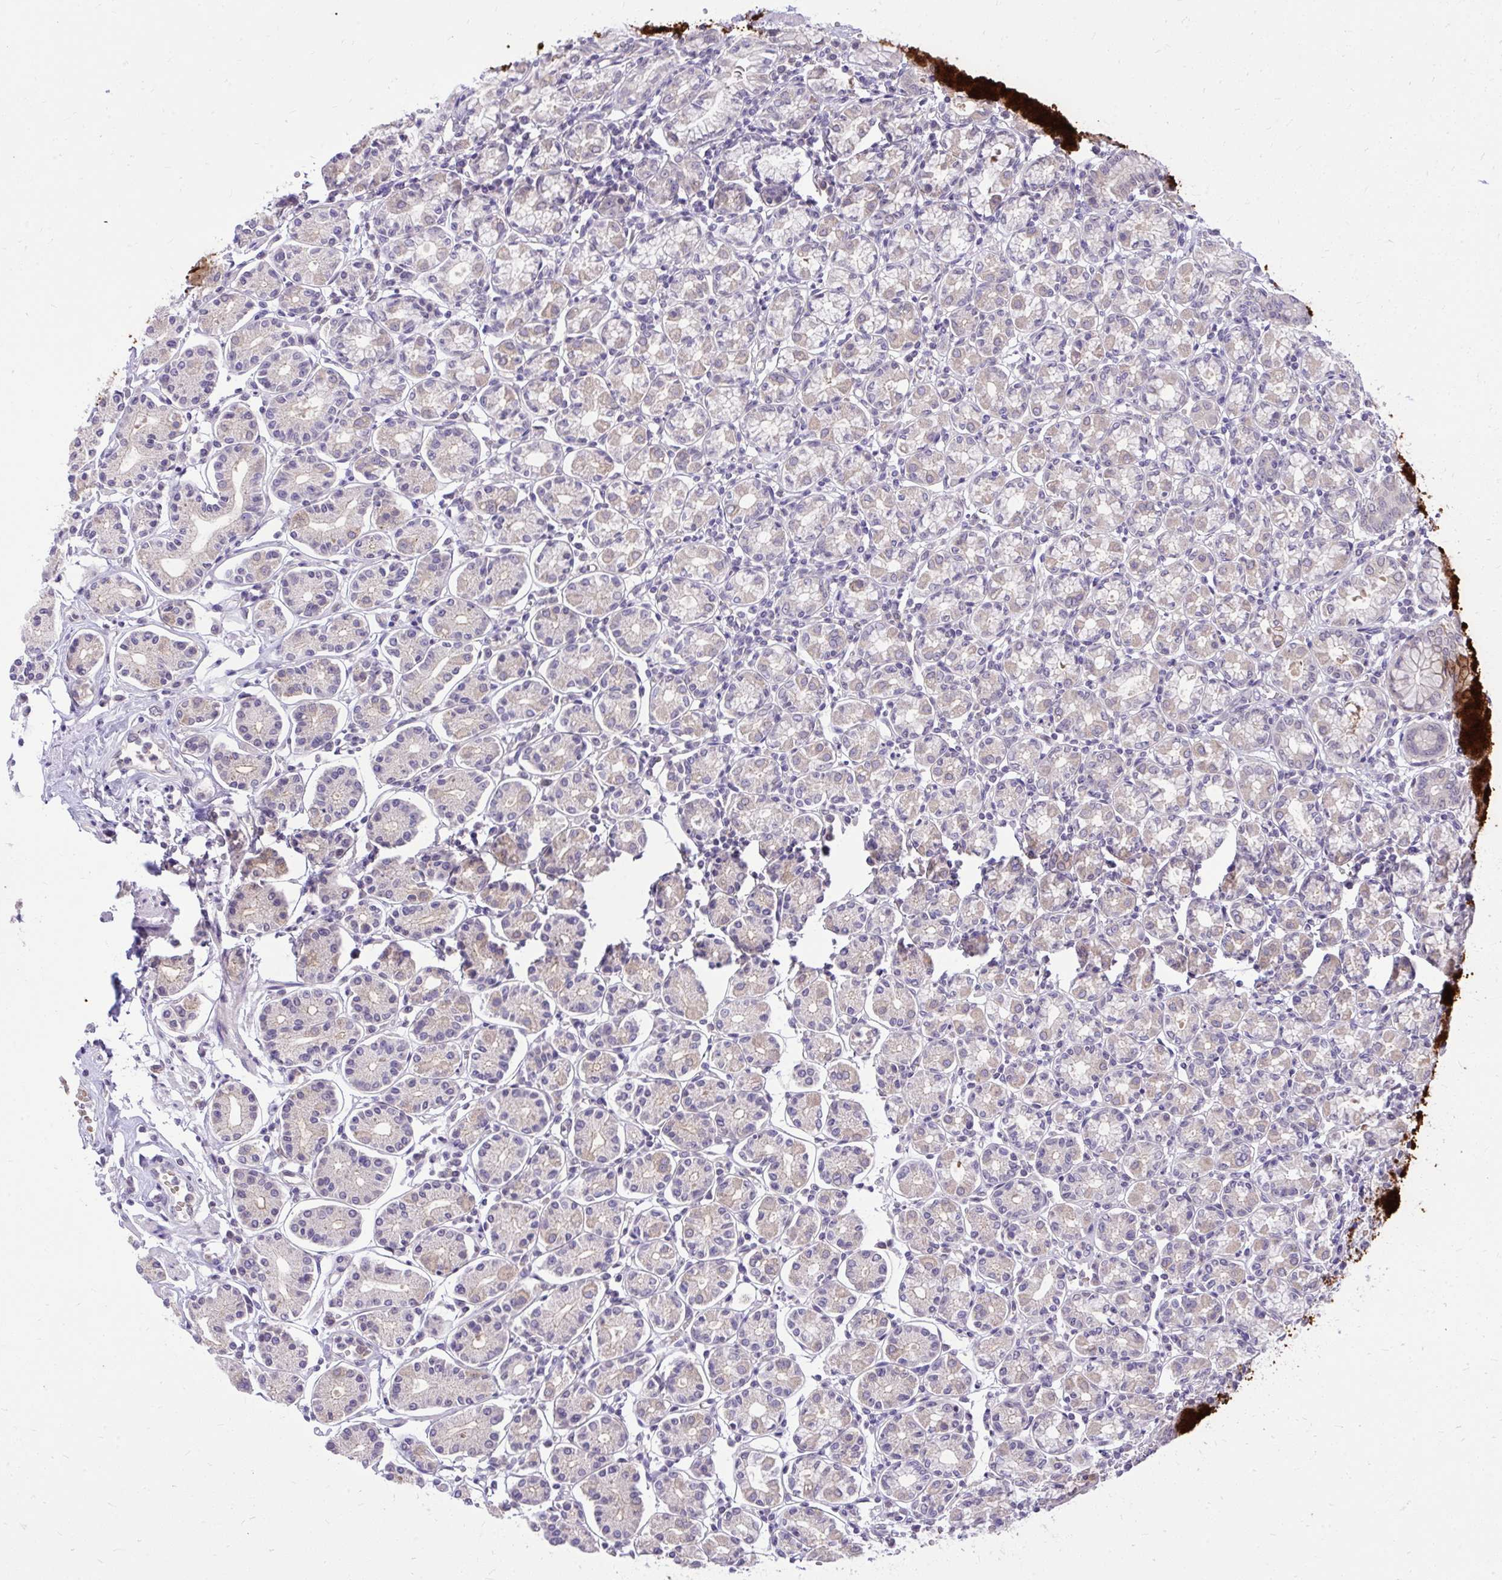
{"staining": {"intensity": "strong", "quantity": "<25%", "location": "cytoplasmic/membranous"}, "tissue": "stomach", "cell_type": "Glandular cells", "image_type": "normal", "snomed": [{"axis": "morphology", "description": "Normal tissue, NOS"}, {"axis": "topography", "description": "Stomach"}], "caption": "Glandular cells exhibit medium levels of strong cytoplasmic/membranous expression in approximately <25% of cells in benign stomach.", "gene": "DPY19L1", "patient": {"sex": "female", "age": 62}}